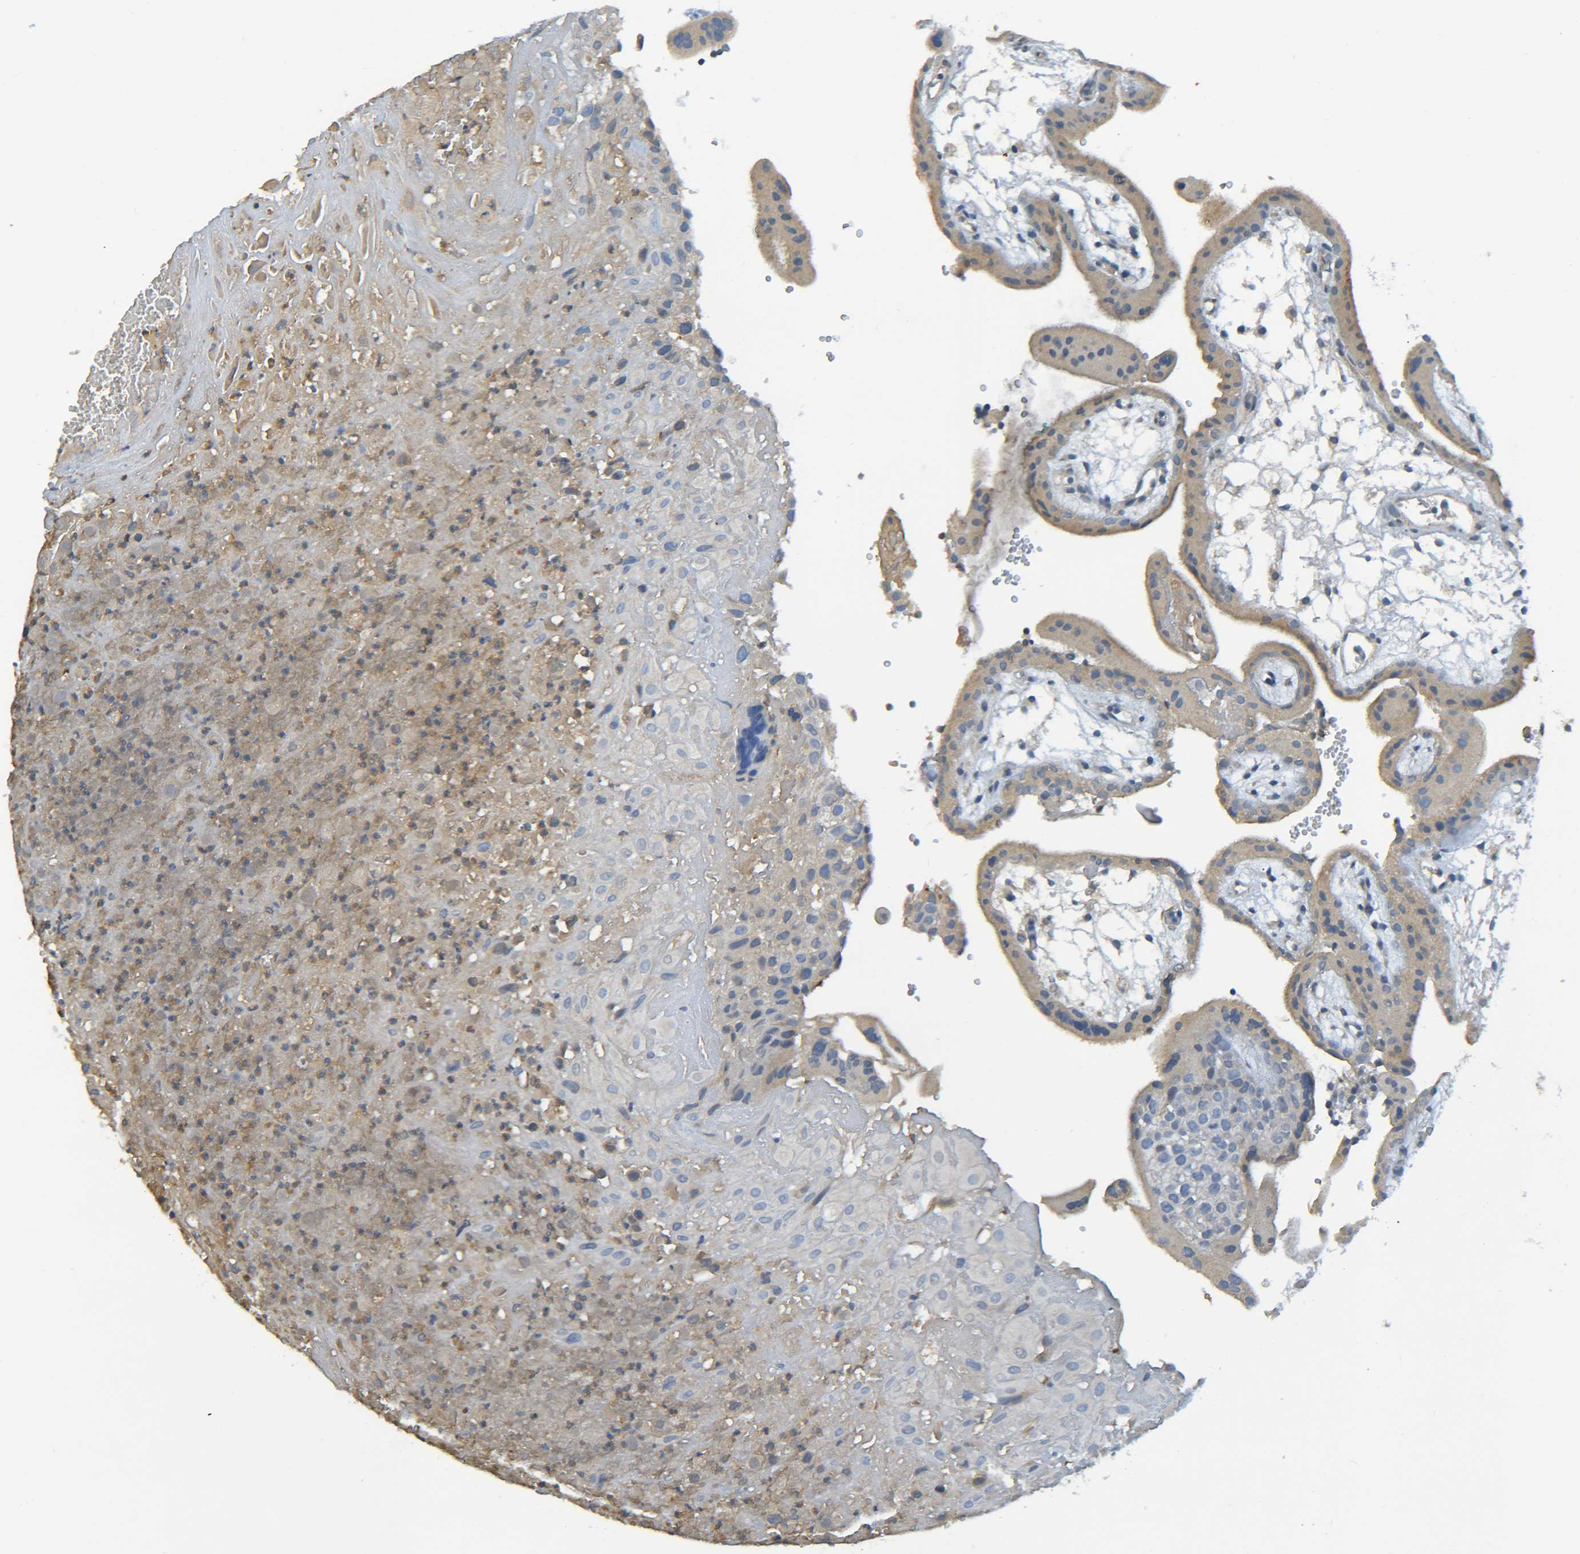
{"staining": {"intensity": "negative", "quantity": "none", "location": "none"}, "tissue": "placenta", "cell_type": "Decidual cells", "image_type": "normal", "snomed": [{"axis": "morphology", "description": "Normal tissue, NOS"}, {"axis": "topography", "description": "Placenta"}], "caption": "DAB immunohistochemical staining of benign placenta demonstrates no significant staining in decidual cells. Nuclei are stained in blue.", "gene": "C1QA", "patient": {"sex": "female", "age": 18}}